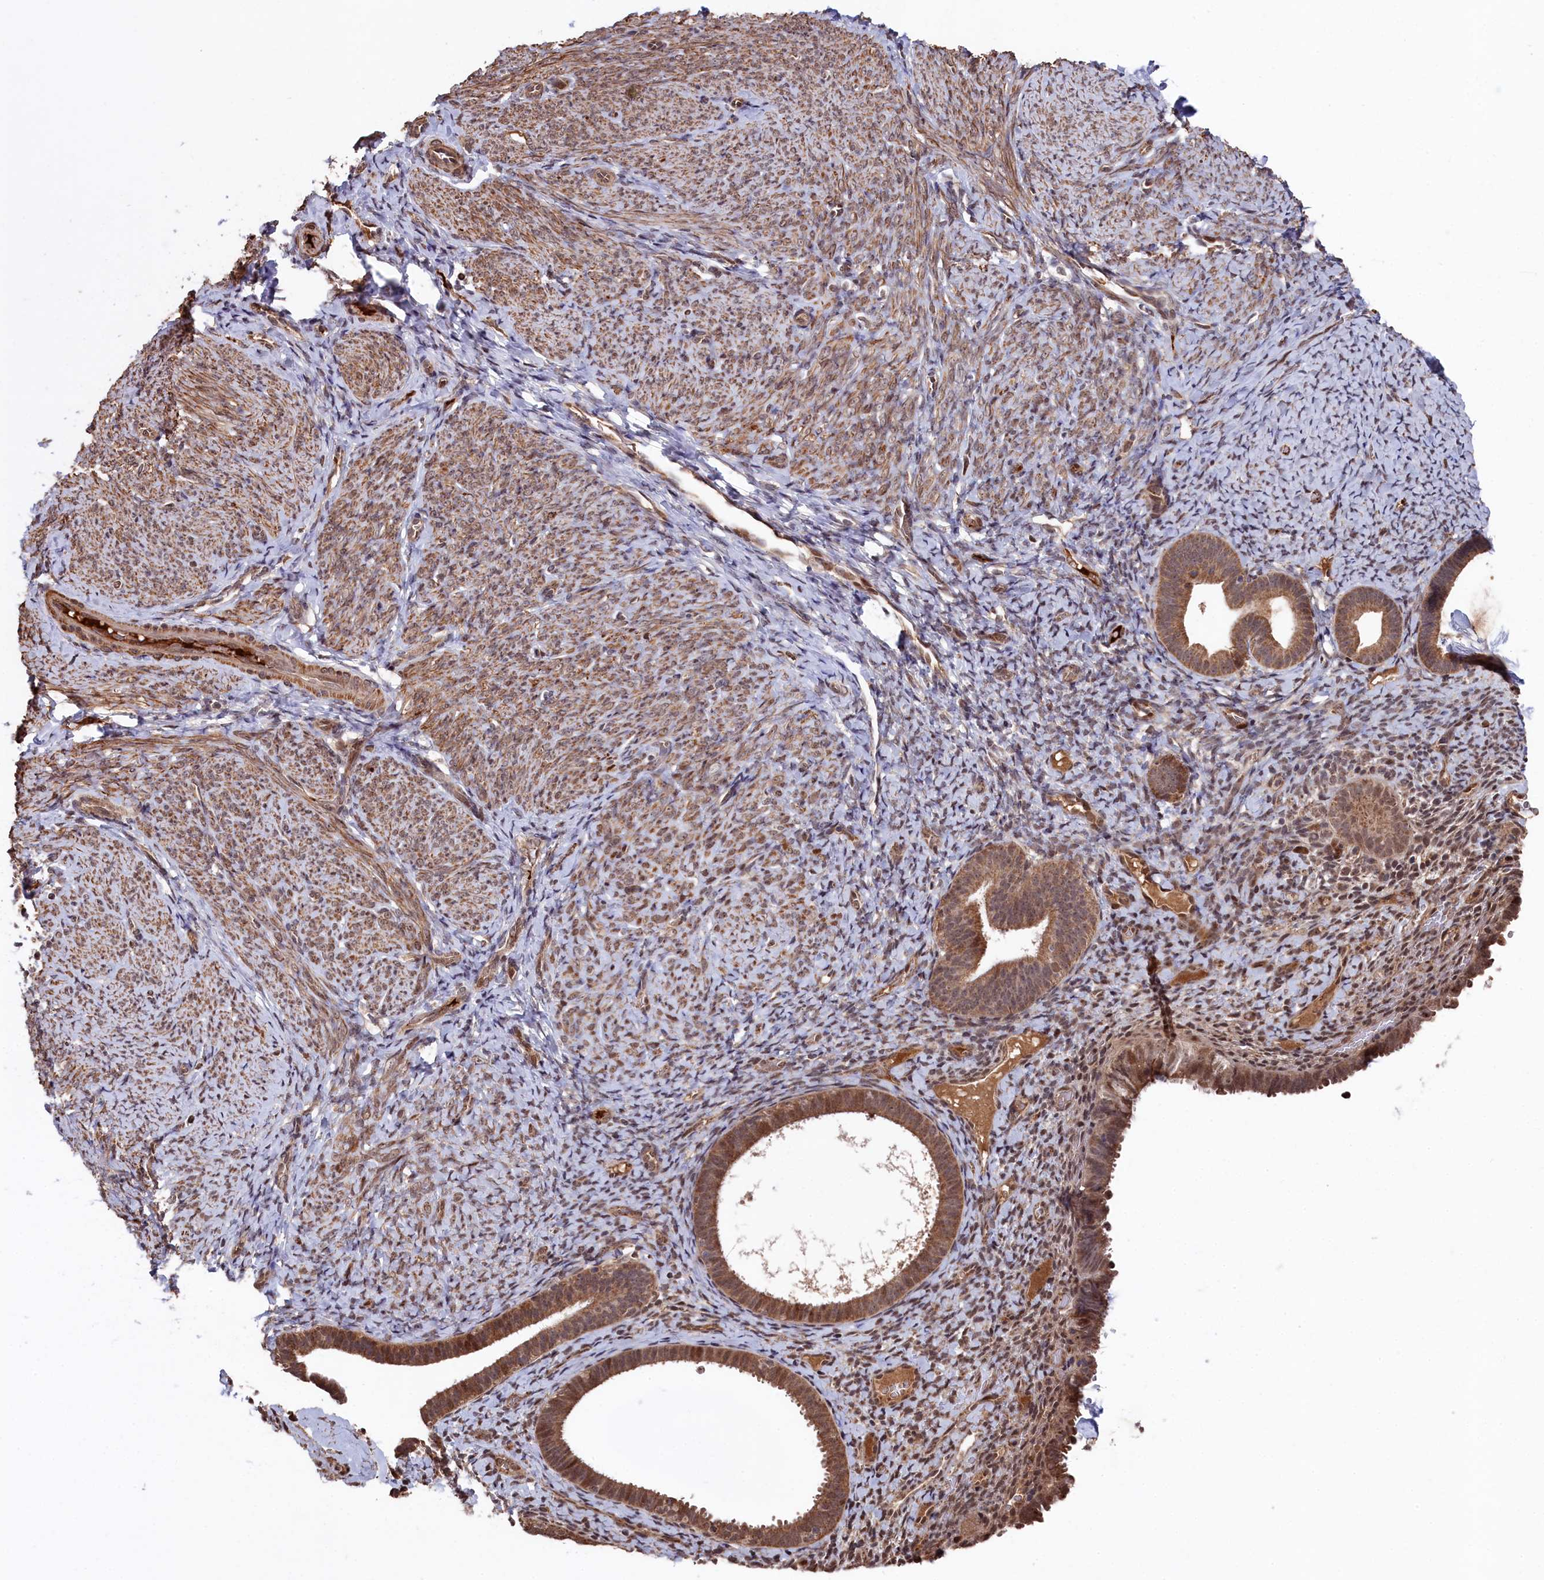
{"staining": {"intensity": "moderate", "quantity": ">75%", "location": "cytoplasmic/membranous"}, "tissue": "endometrium", "cell_type": "Cells in endometrial stroma", "image_type": "normal", "snomed": [{"axis": "morphology", "description": "Normal tissue, NOS"}, {"axis": "topography", "description": "Endometrium"}], "caption": "An immunohistochemistry (IHC) histopathology image of benign tissue is shown. Protein staining in brown shows moderate cytoplasmic/membranous positivity in endometrium within cells in endometrial stroma.", "gene": "CLPX", "patient": {"sex": "female", "age": 65}}